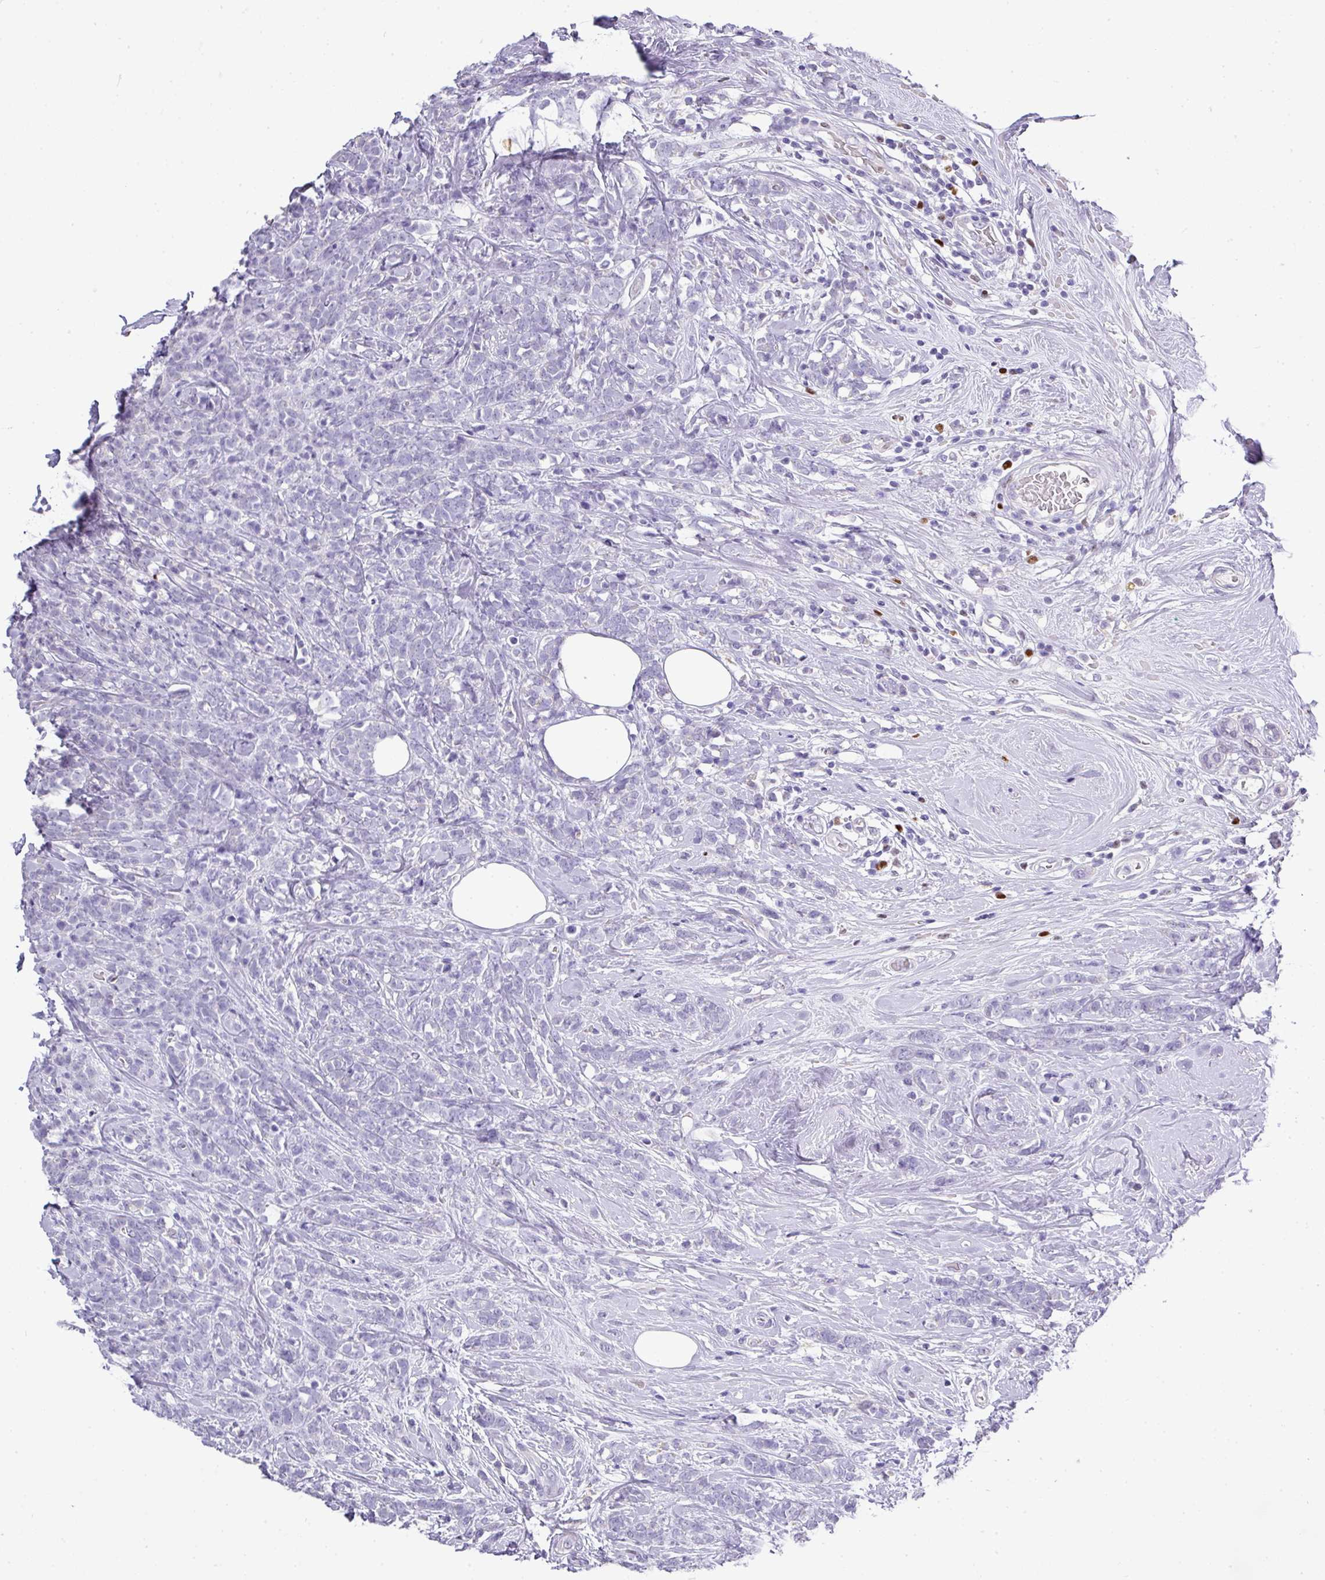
{"staining": {"intensity": "negative", "quantity": "none", "location": "none"}, "tissue": "breast cancer", "cell_type": "Tumor cells", "image_type": "cancer", "snomed": [{"axis": "morphology", "description": "Lobular carcinoma"}, {"axis": "topography", "description": "Breast"}], "caption": "Immunohistochemistry of breast cancer displays no staining in tumor cells. The staining is performed using DAB brown chromogen with nuclei counter-stained in using hematoxylin.", "gene": "BCL11A", "patient": {"sex": "female", "age": 58}}